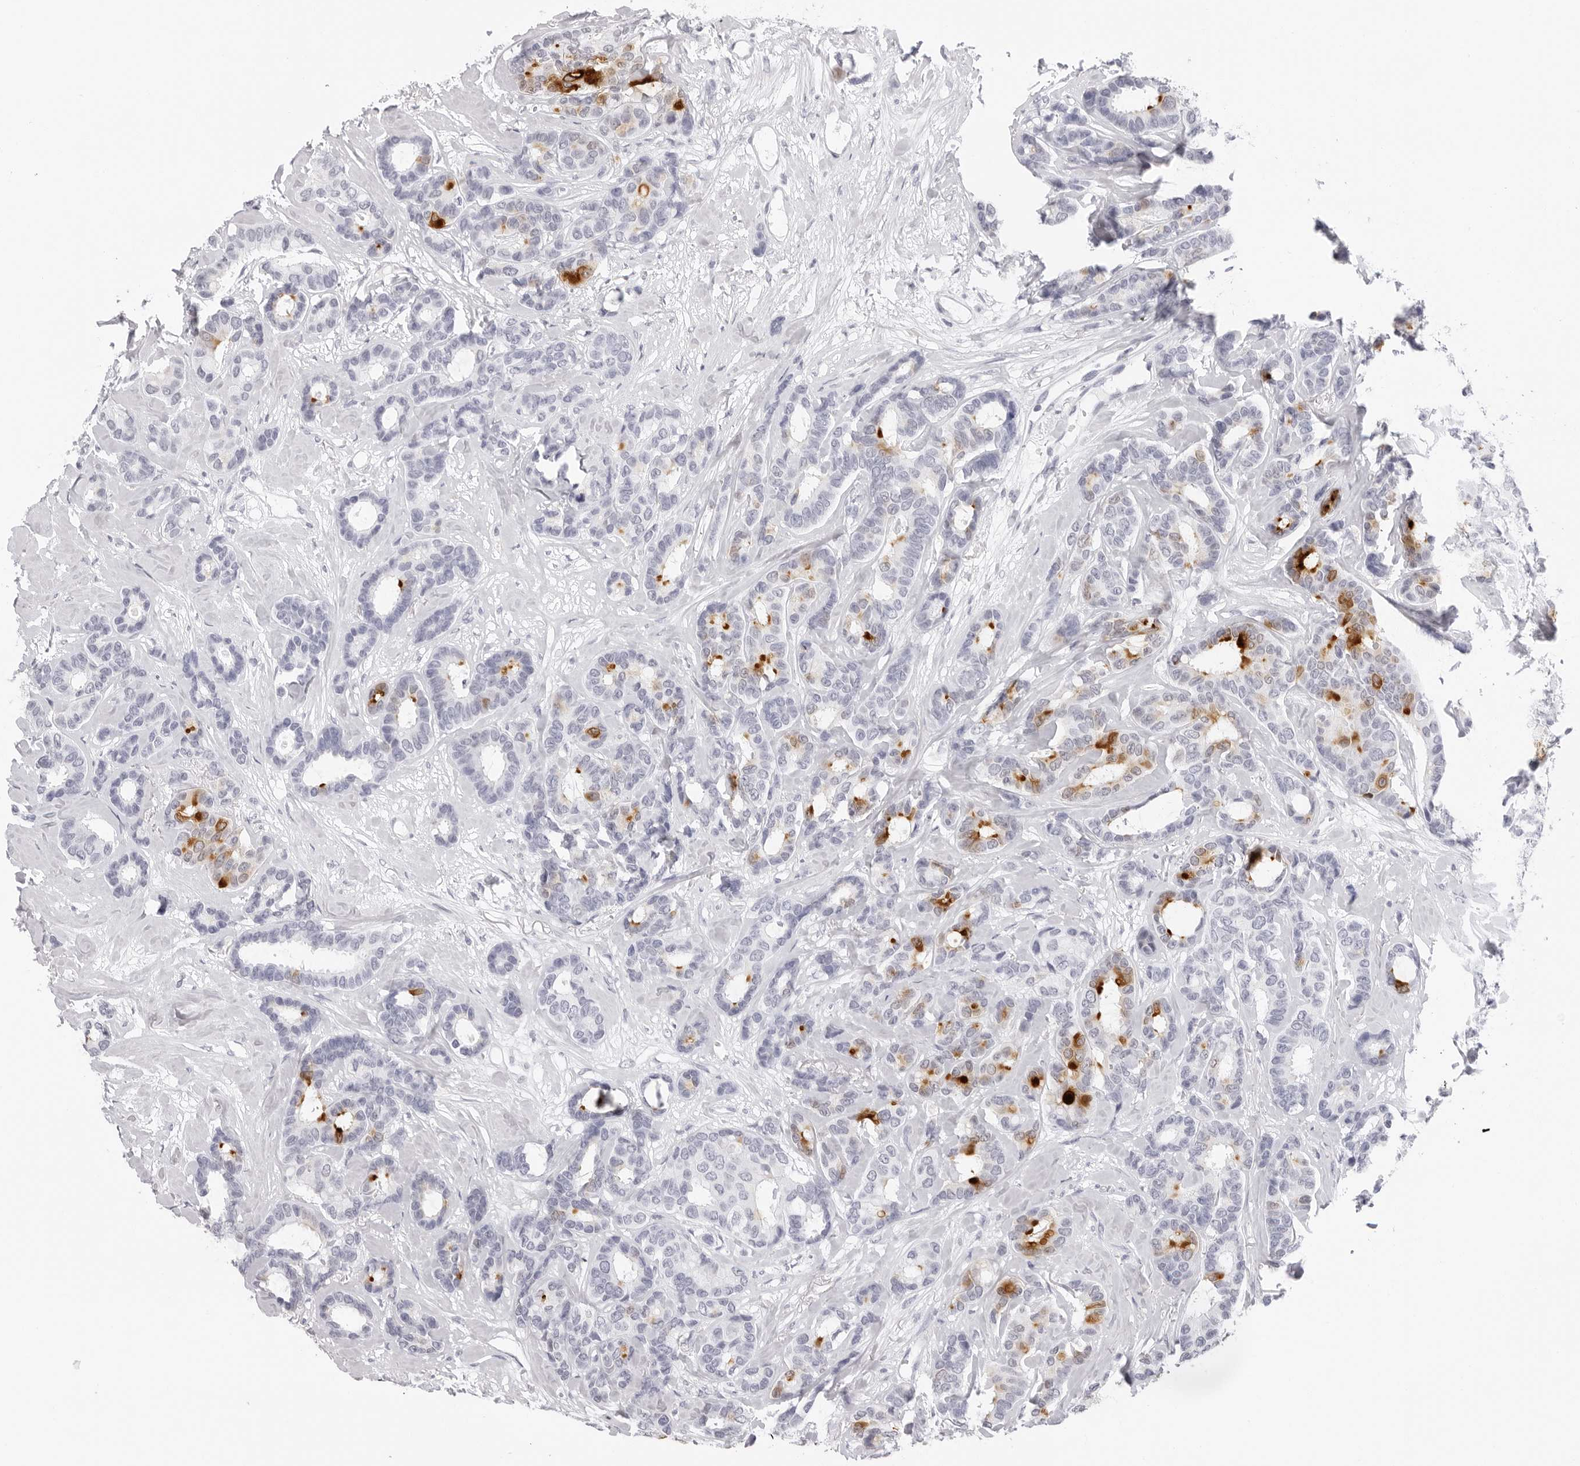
{"staining": {"intensity": "strong", "quantity": "<25%", "location": "cytoplasmic/membranous"}, "tissue": "breast cancer", "cell_type": "Tumor cells", "image_type": "cancer", "snomed": [{"axis": "morphology", "description": "Duct carcinoma"}, {"axis": "topography", "description": "Breast"}], "caption": "A brown stain highlights strong cytoplasmic/membranous positivity of a protein in breast intraductal carcinoma tumor cells. The staining was performed using DAB to visualize the protein expression in brown, while the nuclei were stained in blue with hematoxylin (Magnification: 20x).", "gene": "CST5", "patient": {"sex": "female", "age": 87}}